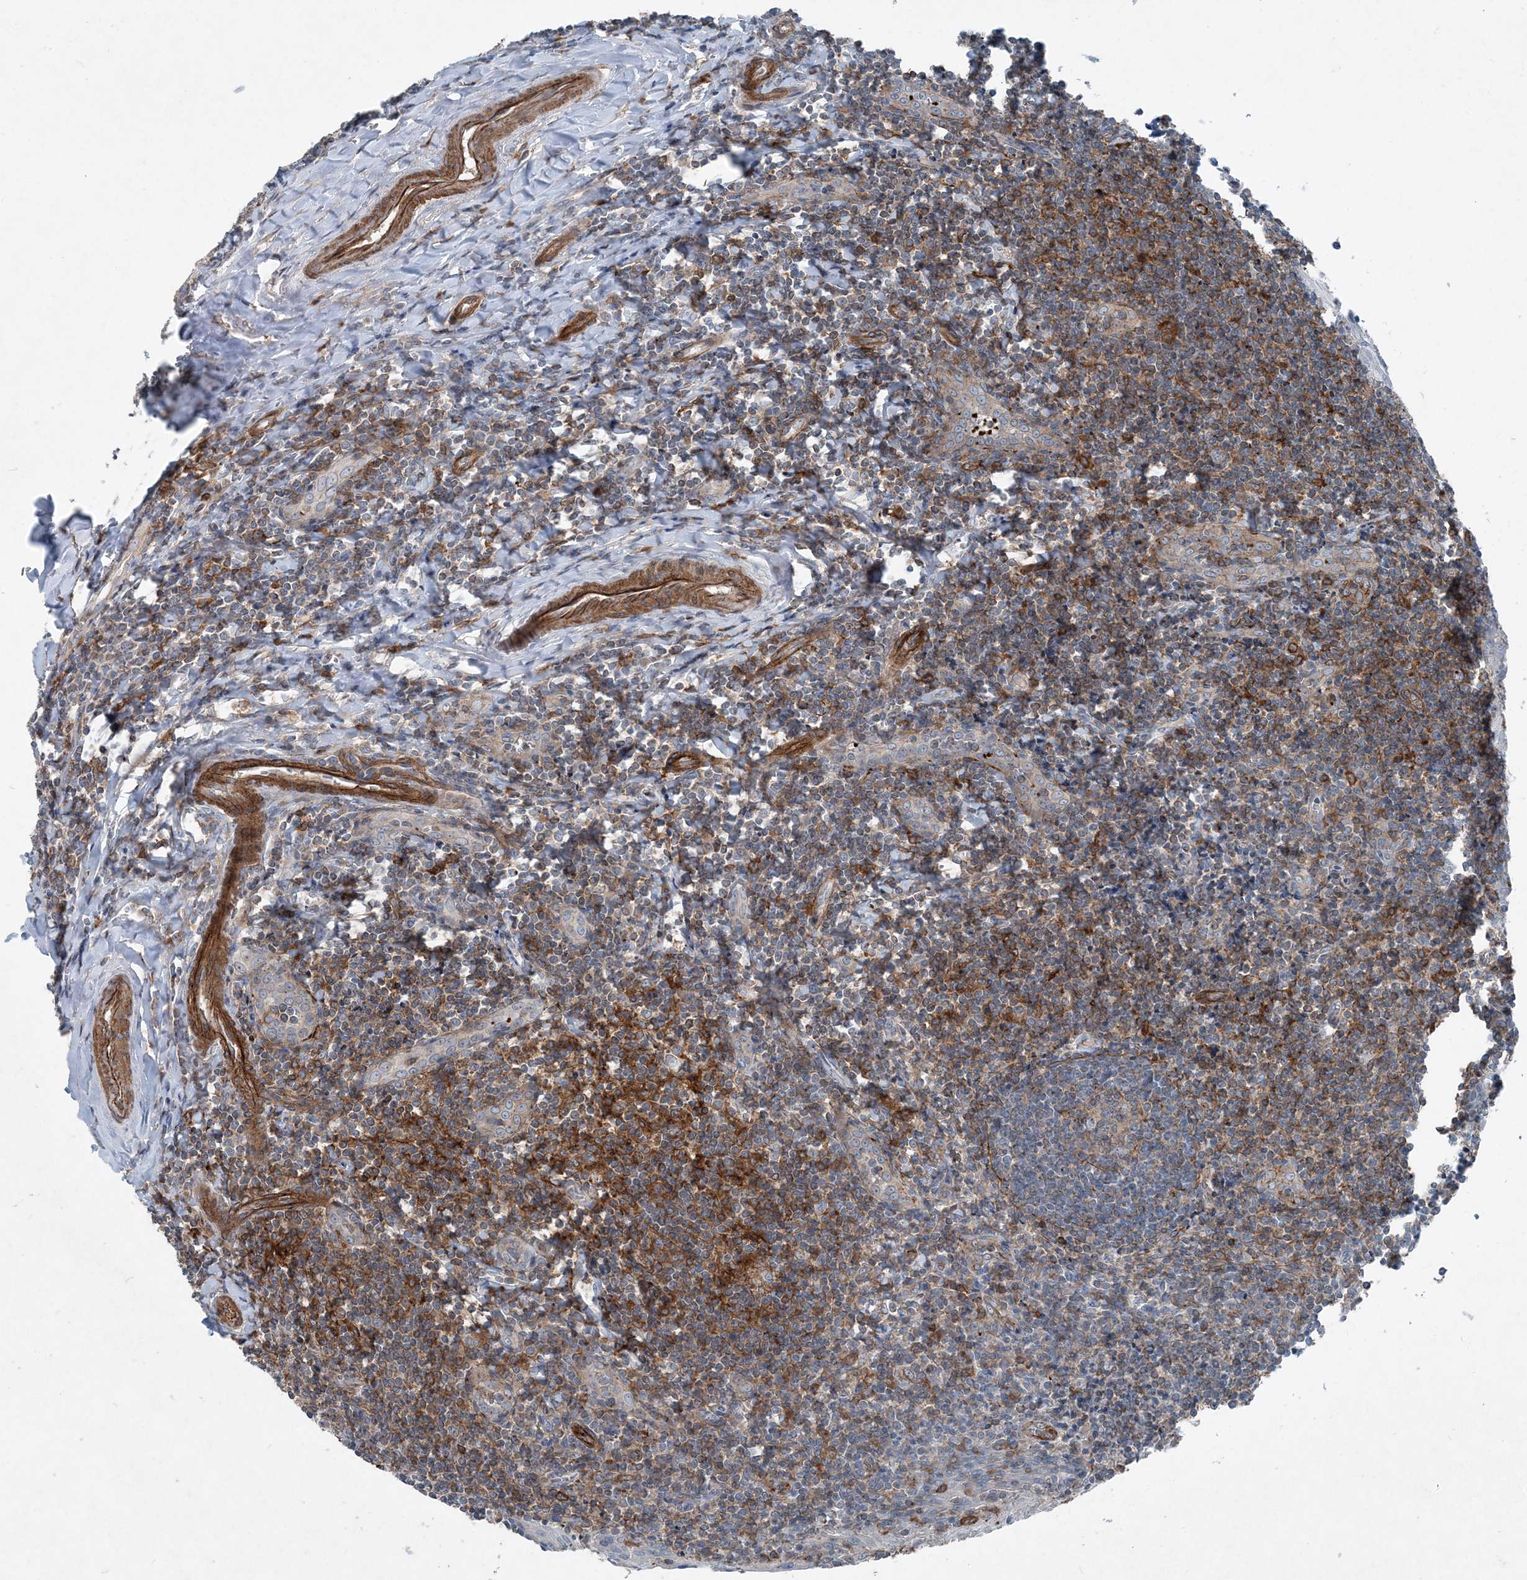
{"staining": {"intensity": "weak", "quantity": "<25%", "location": "cytoplasmic/membranous"}, "tissue": "tonsil", "cell_type": "Germinal center cells", "image_type": "normal", "snomed": [{"axis": "morphology", "description": "Normal tissue, NOS"}, {"axis": "topography", "description": "Tonsil"}], "caption": "Immunohistochemistry (IHC) of normal human tonsil reveals no expression in germinal center cells. (Brightfield microscopy of DAB (3,3'-diaminobenzidine) immunohistochemistry (IHC) at high magnification).", "gene": "DGUOK", "patient": {"sex": "male", "age": 27}}